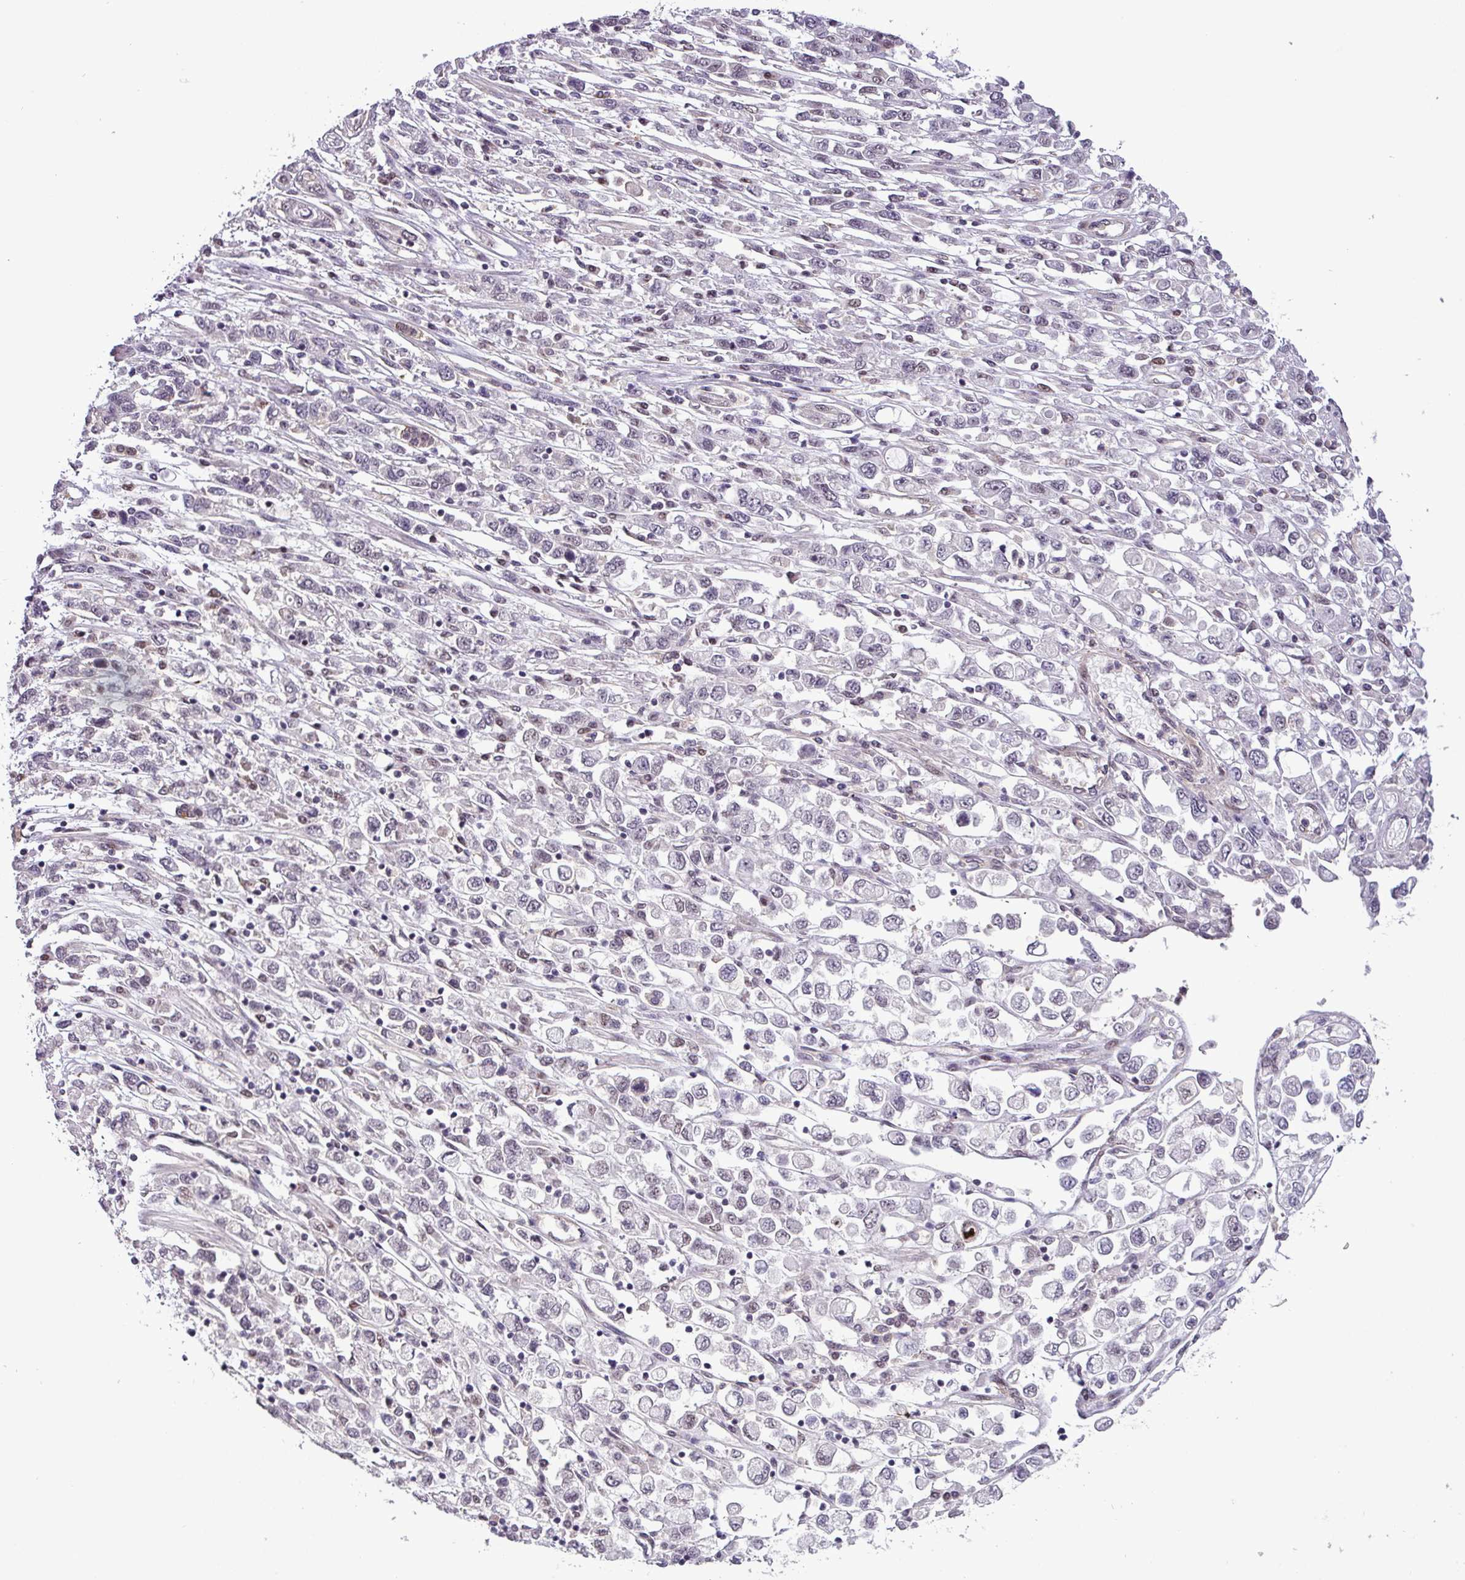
{"staining": {"intensity": "negative", "quantity": "none", "location": "none"}, "tissue": "stomach cancer", "cell_type": "Tumor cells", "image_type": "cancer", "snomed": [{"axis": "morphology", "description": "Adenocarcinoma, NOS"}, {"axis": "topography", "description": "Stomach"}], "caption": "Stomach cancer was stained to show a protein in brown. There is no significant positivity in tumor cells. Brightfield microscopy of IHC stained with DAB (3,3'-diaminobenzidine) (brown) and hematoxylin (blue), captured at high magnification.", "gene": "NPFFR1", "patient": {"sex": "female", "age": 76}}